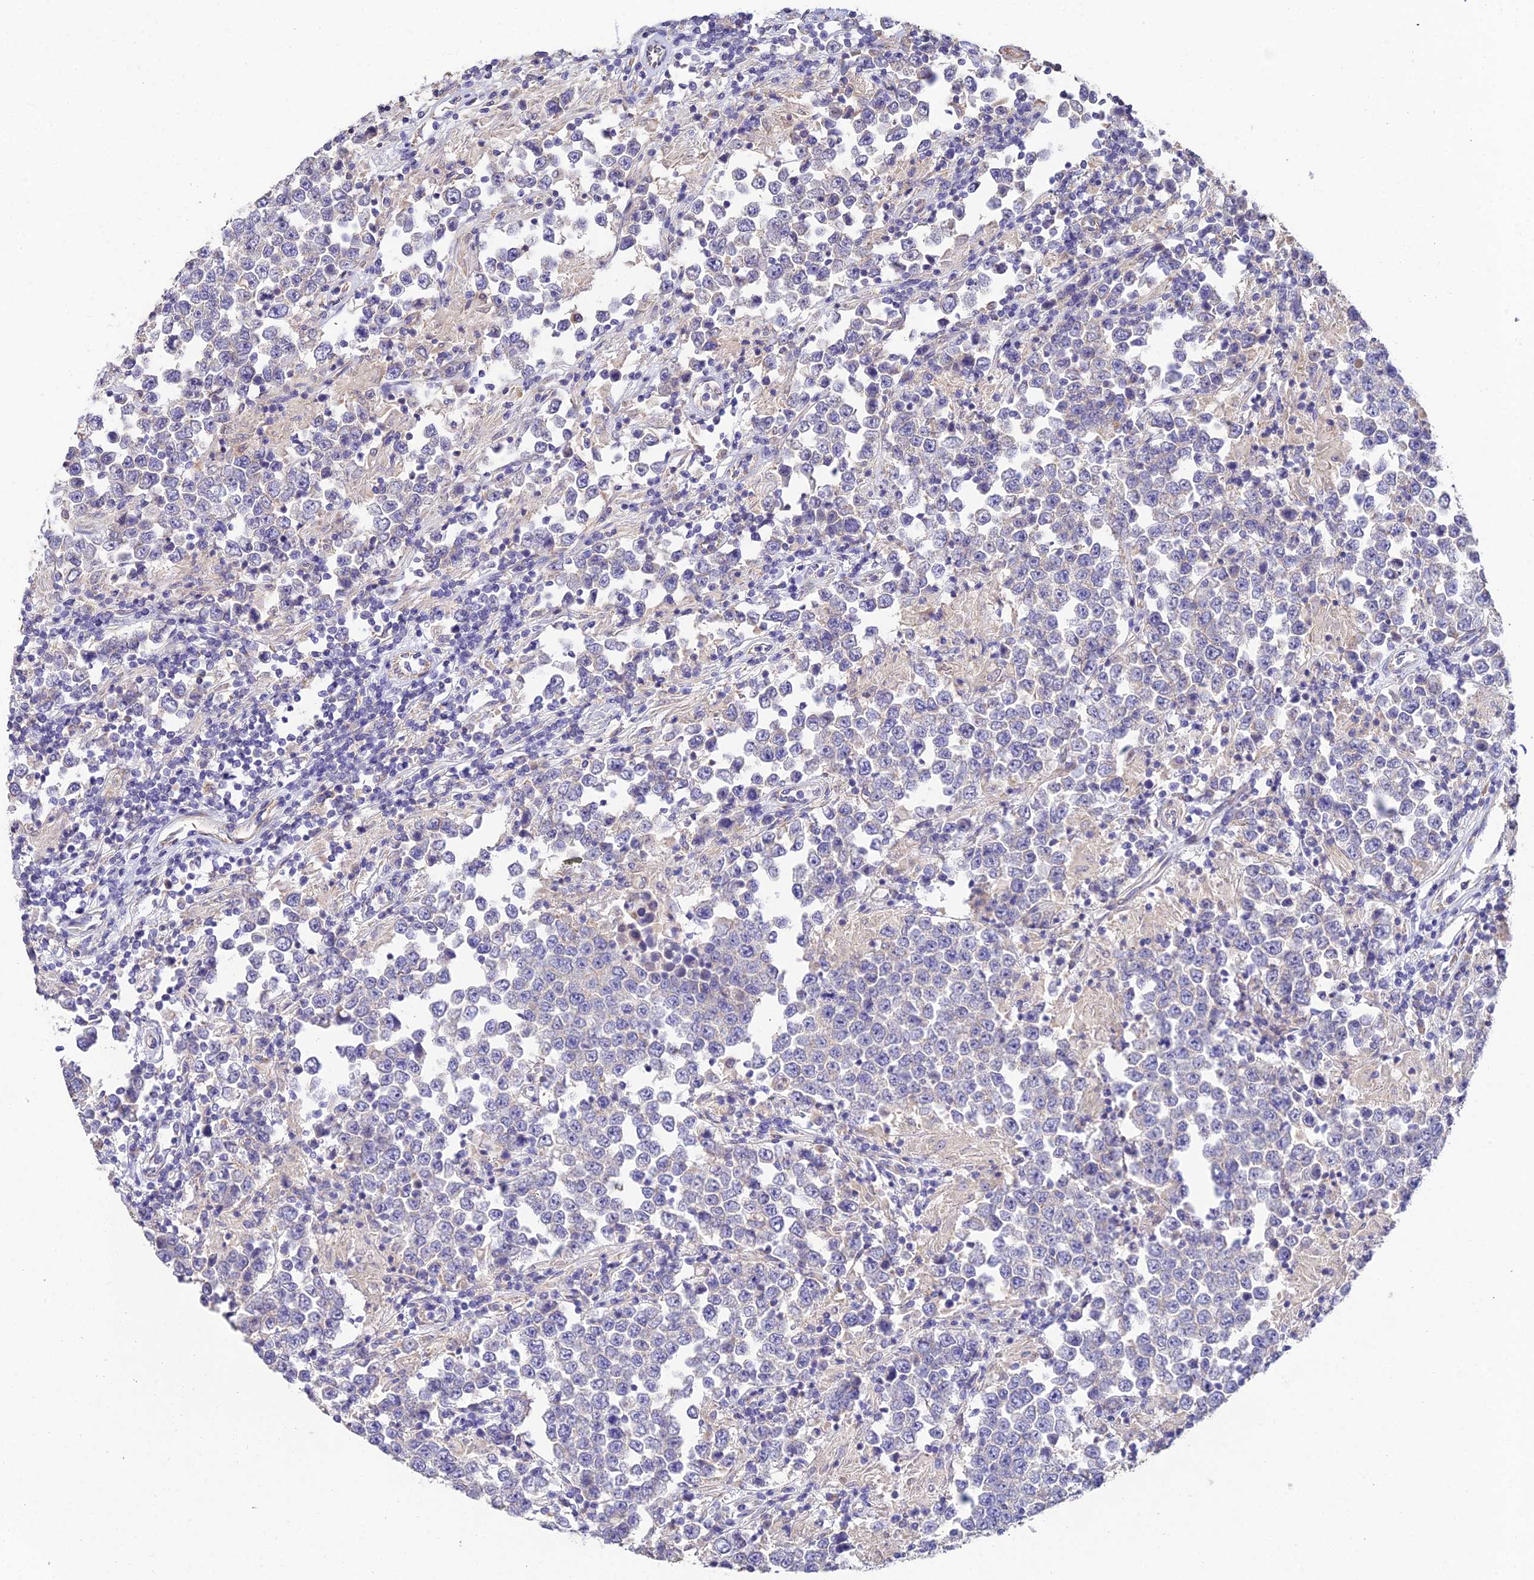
{"staining": {"intensity": "negative", "quantity": "none", "location": "none"}, "tissue": "testis cancer", "cell_type": "Tumor cells", "image_type": "cancer", "snomed": [{"axis": "morphology", "description": "Normal tissue, NOS"}, {"axis": "morphology", "description": "Urothelial carcinoma, High grade"}, {"axis": "morphology", "description": "Seminoma, NOS"}, {"axis": "morphology", "description": "Carcinoma, Embryonal, NOS"}, {"axis": "topography", "description": "Urinary bladder"}, {"axis": "topography", "description": "Testis"}], "caption": "Immunohistochemical staining of human testis seminoma exhibits no significant positivity in tumor cells.", "gene": "ARL8B", "patient": {"sex": "male", "age": 41}}